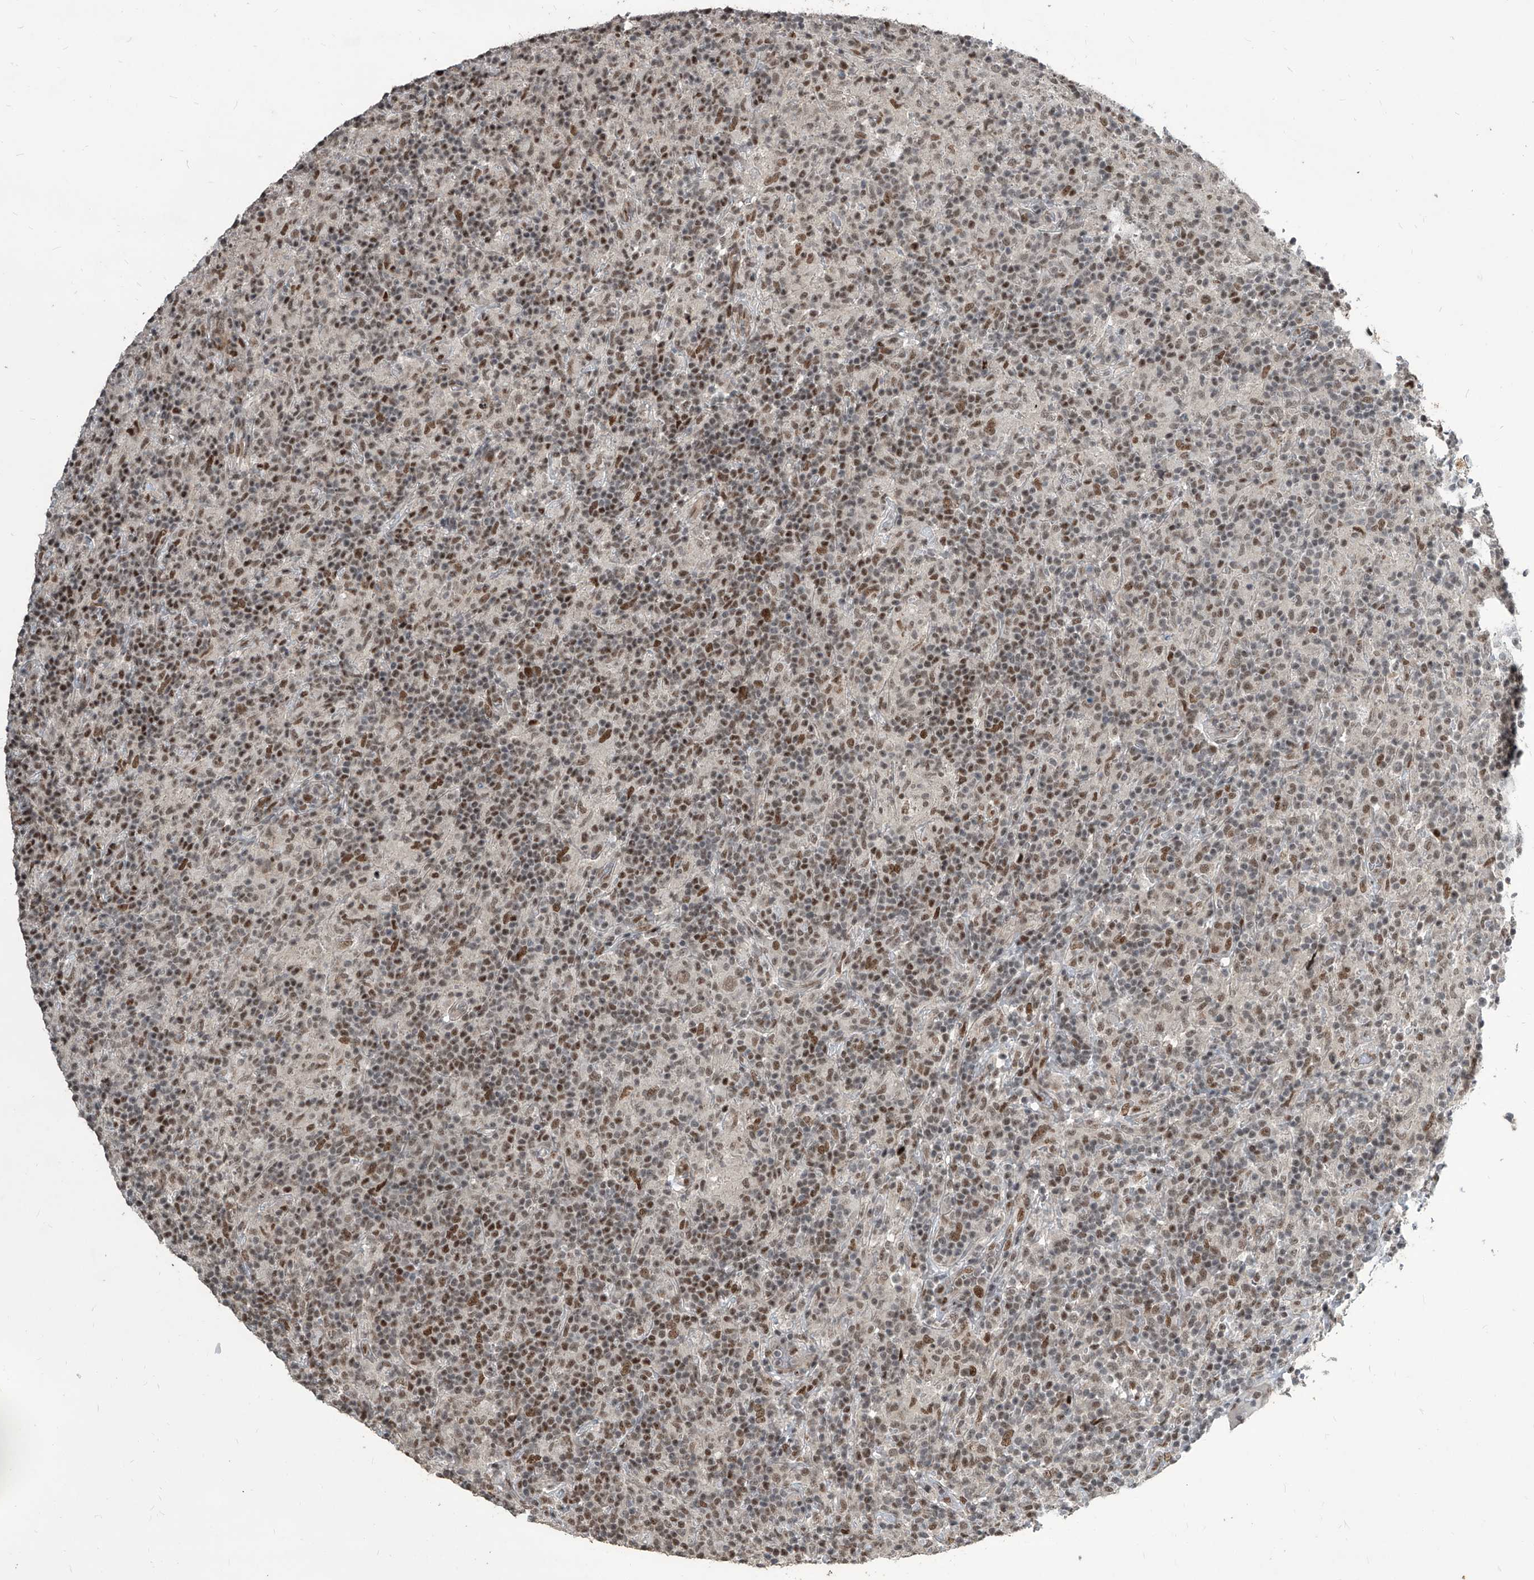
{"staining": {"intensity": "moderate", "quantity": "25%-75%", "location": "nuclear"}, "tissue": "lymphoma", "cell_type": "Tumor cells", "image_type": "cancer", "snomed": [{"axis": "morphology", "description": "Hodgkin's disease, NOS"}, {"axis": "topography", "description": "Lymph node"}], "caption": "Protein staining of lymphoma tissue displays moderate nuclear positivity in approximately 25%-75% of tumor cells.", "gene": "IRF2", "patient": {"sex": "male", "age": 70}}